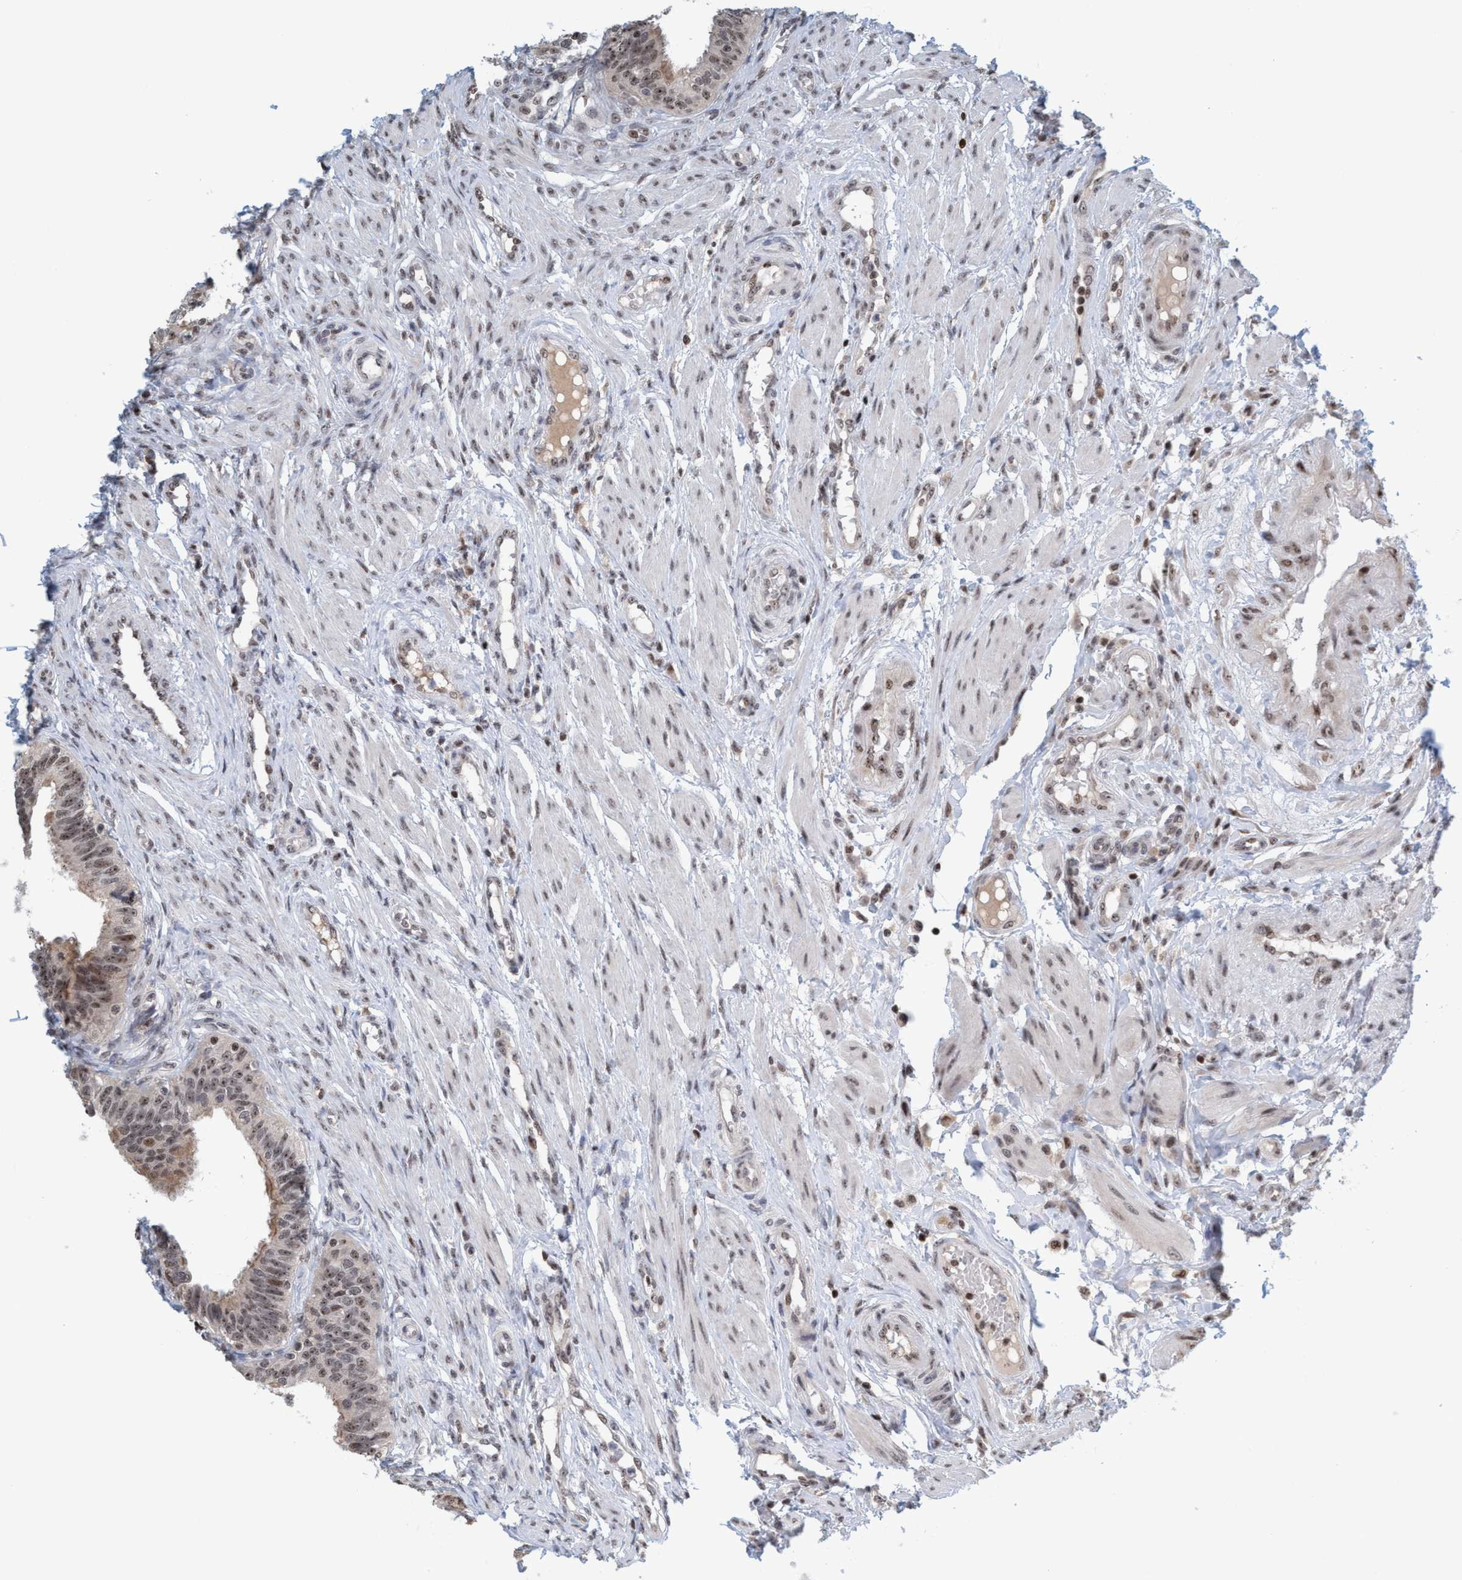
{"staining": {"intensity": "moderate", "quantity": "25%-75%", "location": "cytoplasmic/membranous,nuclear"}, "tissue": "fallopian tube", "cell_type": "Glandular cells", "image_type": "normal", "snomed": [{"axis": "morphology", "description": "Normal tissue, NOS"}, {"axis": "topography", "description": "Fallopian tube"}, {"axis": "topography", "description": "Placenta"}], "caption": "Glandular cells exhibit moderate cytoplasmic/membranous,nuclear expression in about 25%-75% of cells in normal fallopian tube.", "gene": "SMCR8", "patient": {"sex": "female", "age": 34}}